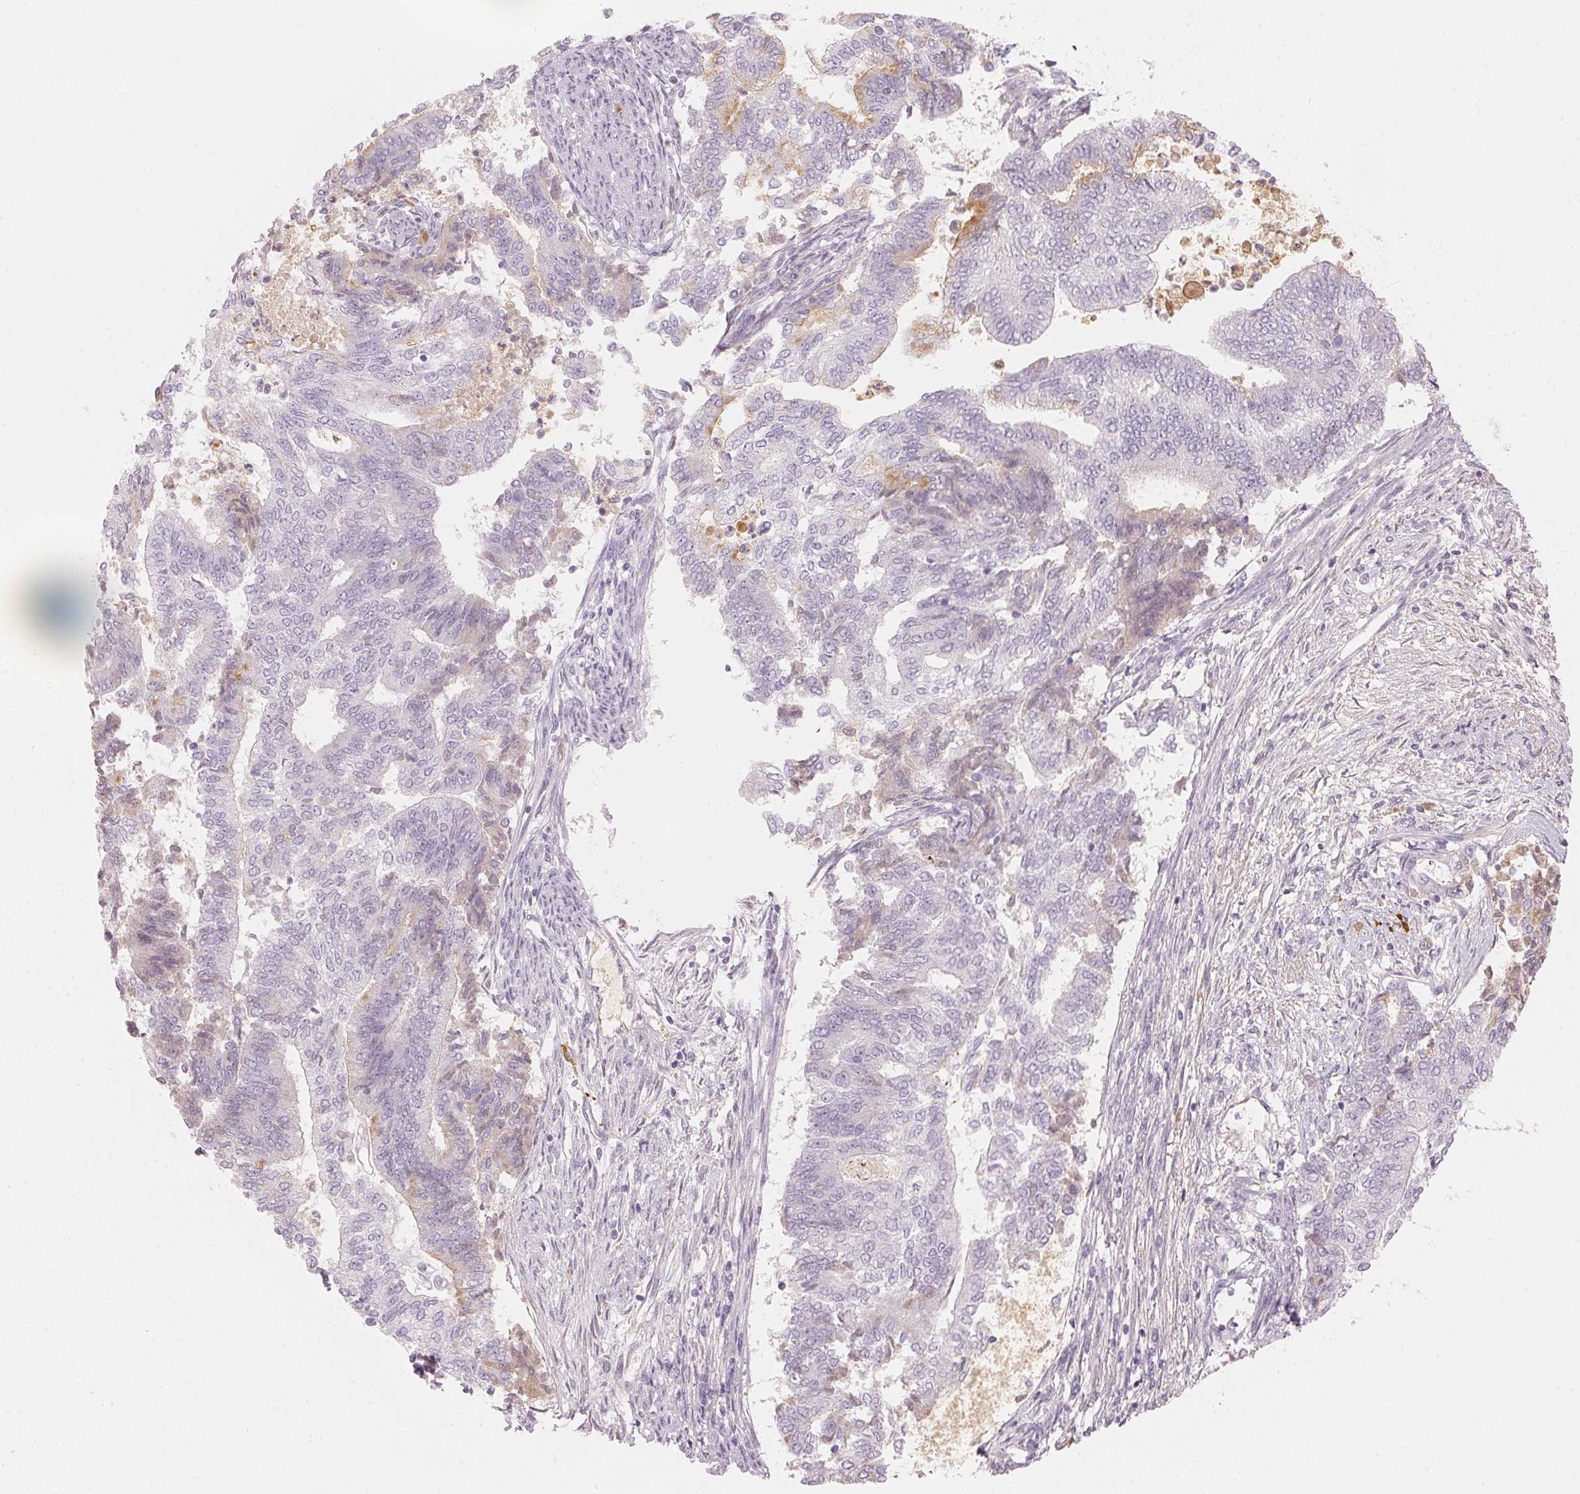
{"staining": {"intensity": "weak", "quantity": "<25%", "location": "cytoplasmic/membranous"}, "tissue": "endometrial cancer", "cell_type": "Tumor cells", "image_type": "cancer", "snomed": [{"axis": "morphology", "description": "Adenocarcinoma, NOS"}, {"axis": "topography", "description": "Endometrium"}], "caption": "DAB immunohistochemical staining of human endometrial cancer displays no significant staining in tumor cells. (Brightfield microscopy of DAB IHC at high magnification).", "gene": "RMDN2", "patient": {"sex": "female", "age": 65}}